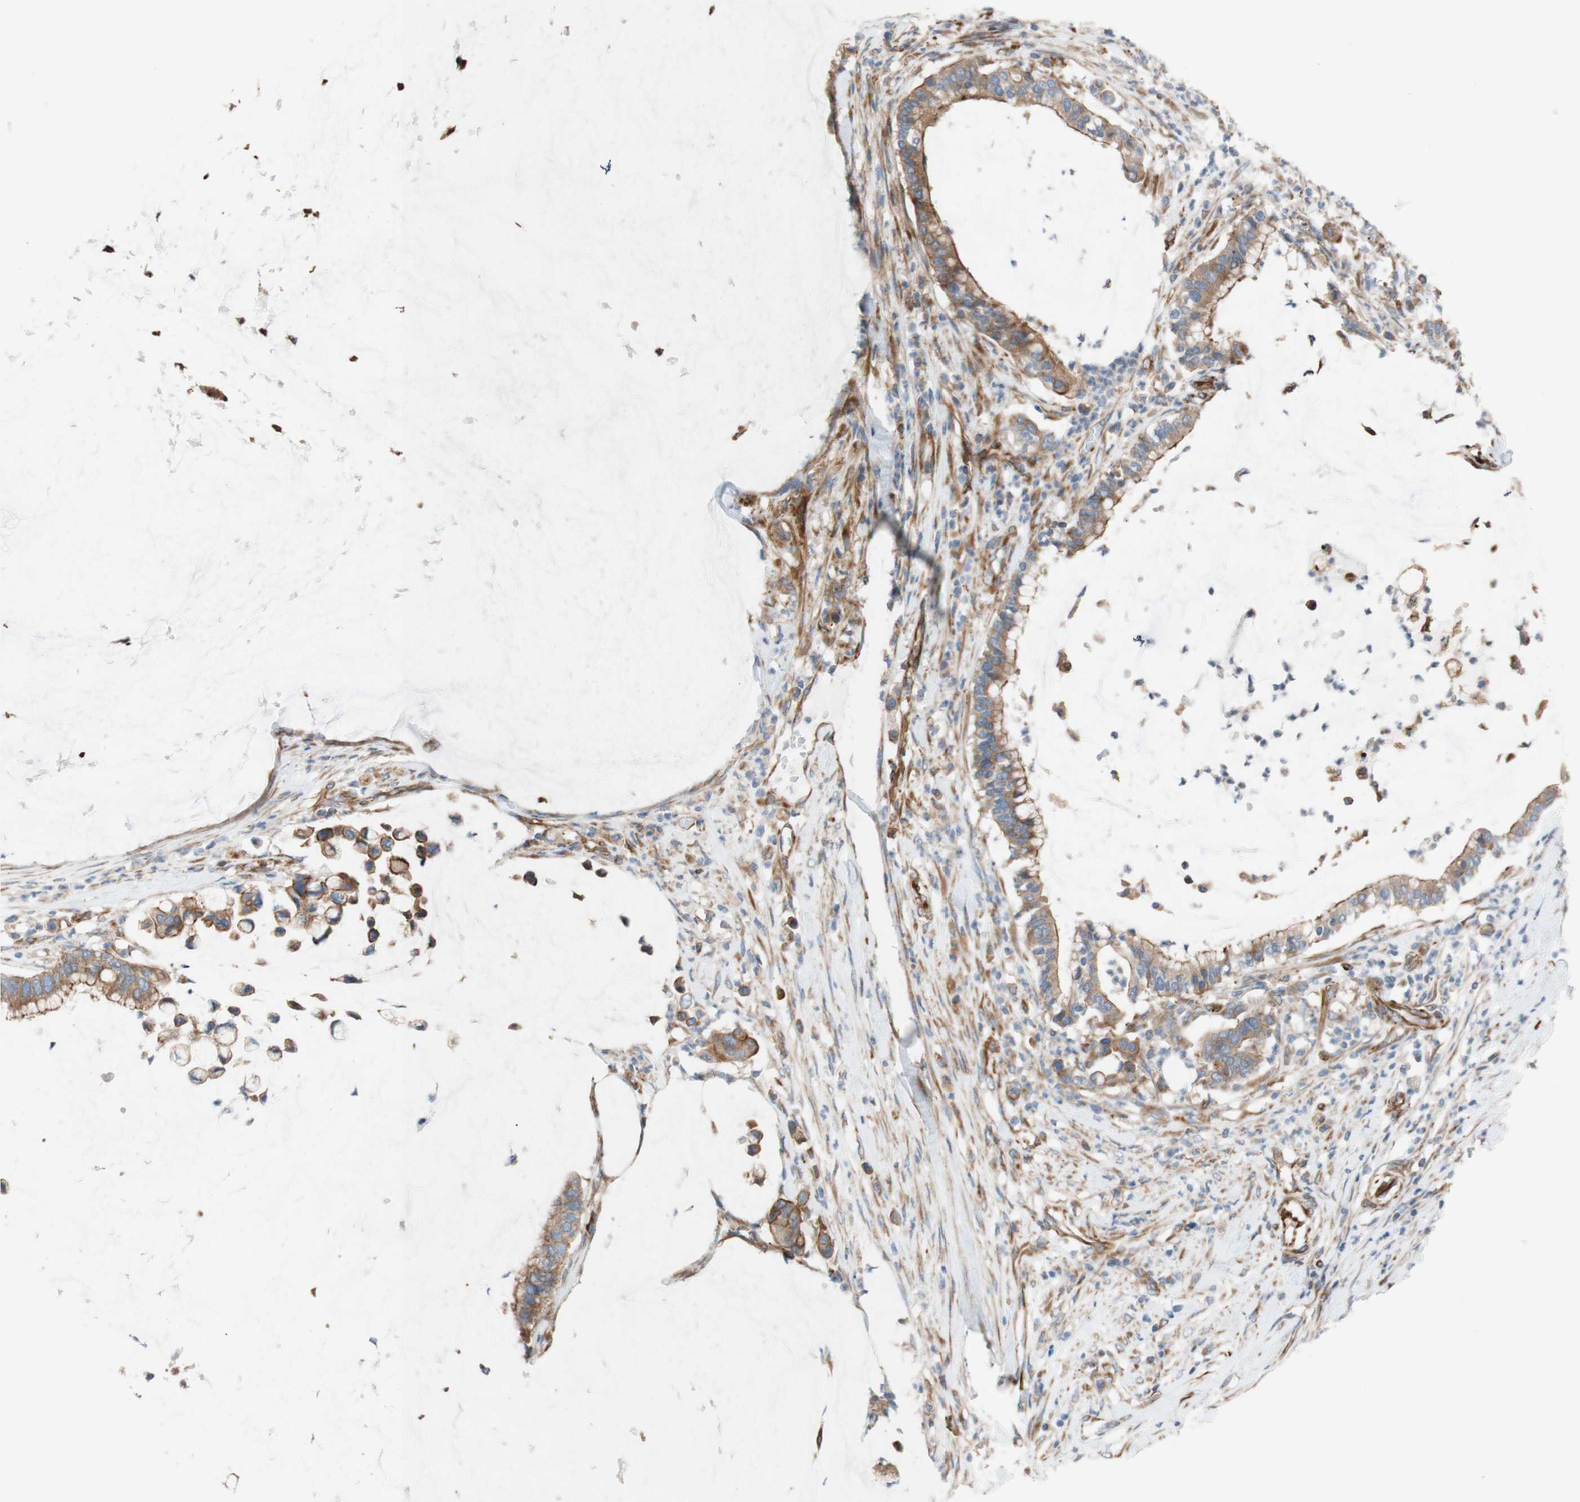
{"staining": {"intensity": "moderate", "quantity": ">75%", "location": "cytoplasmic/membranous"}, "tissue": "pancreatic cancer", "cell_type": "Tumor cells", "image_type": "cancer", "snomed": [{"axis": "morphology", "description": "Adenocarcinoma, NOS"}, {"axis": "topography", "description": "Pancreas"}], "caption": "High-power microscopy captured an immunohistochemistry photomicrograph of pancreatic cancer, revealing moderate cytoplasmic/membranous expression in about >75% of tumor cells.", "gene": "C1orf43", "patient": {"sex": "male", "age": 41}}